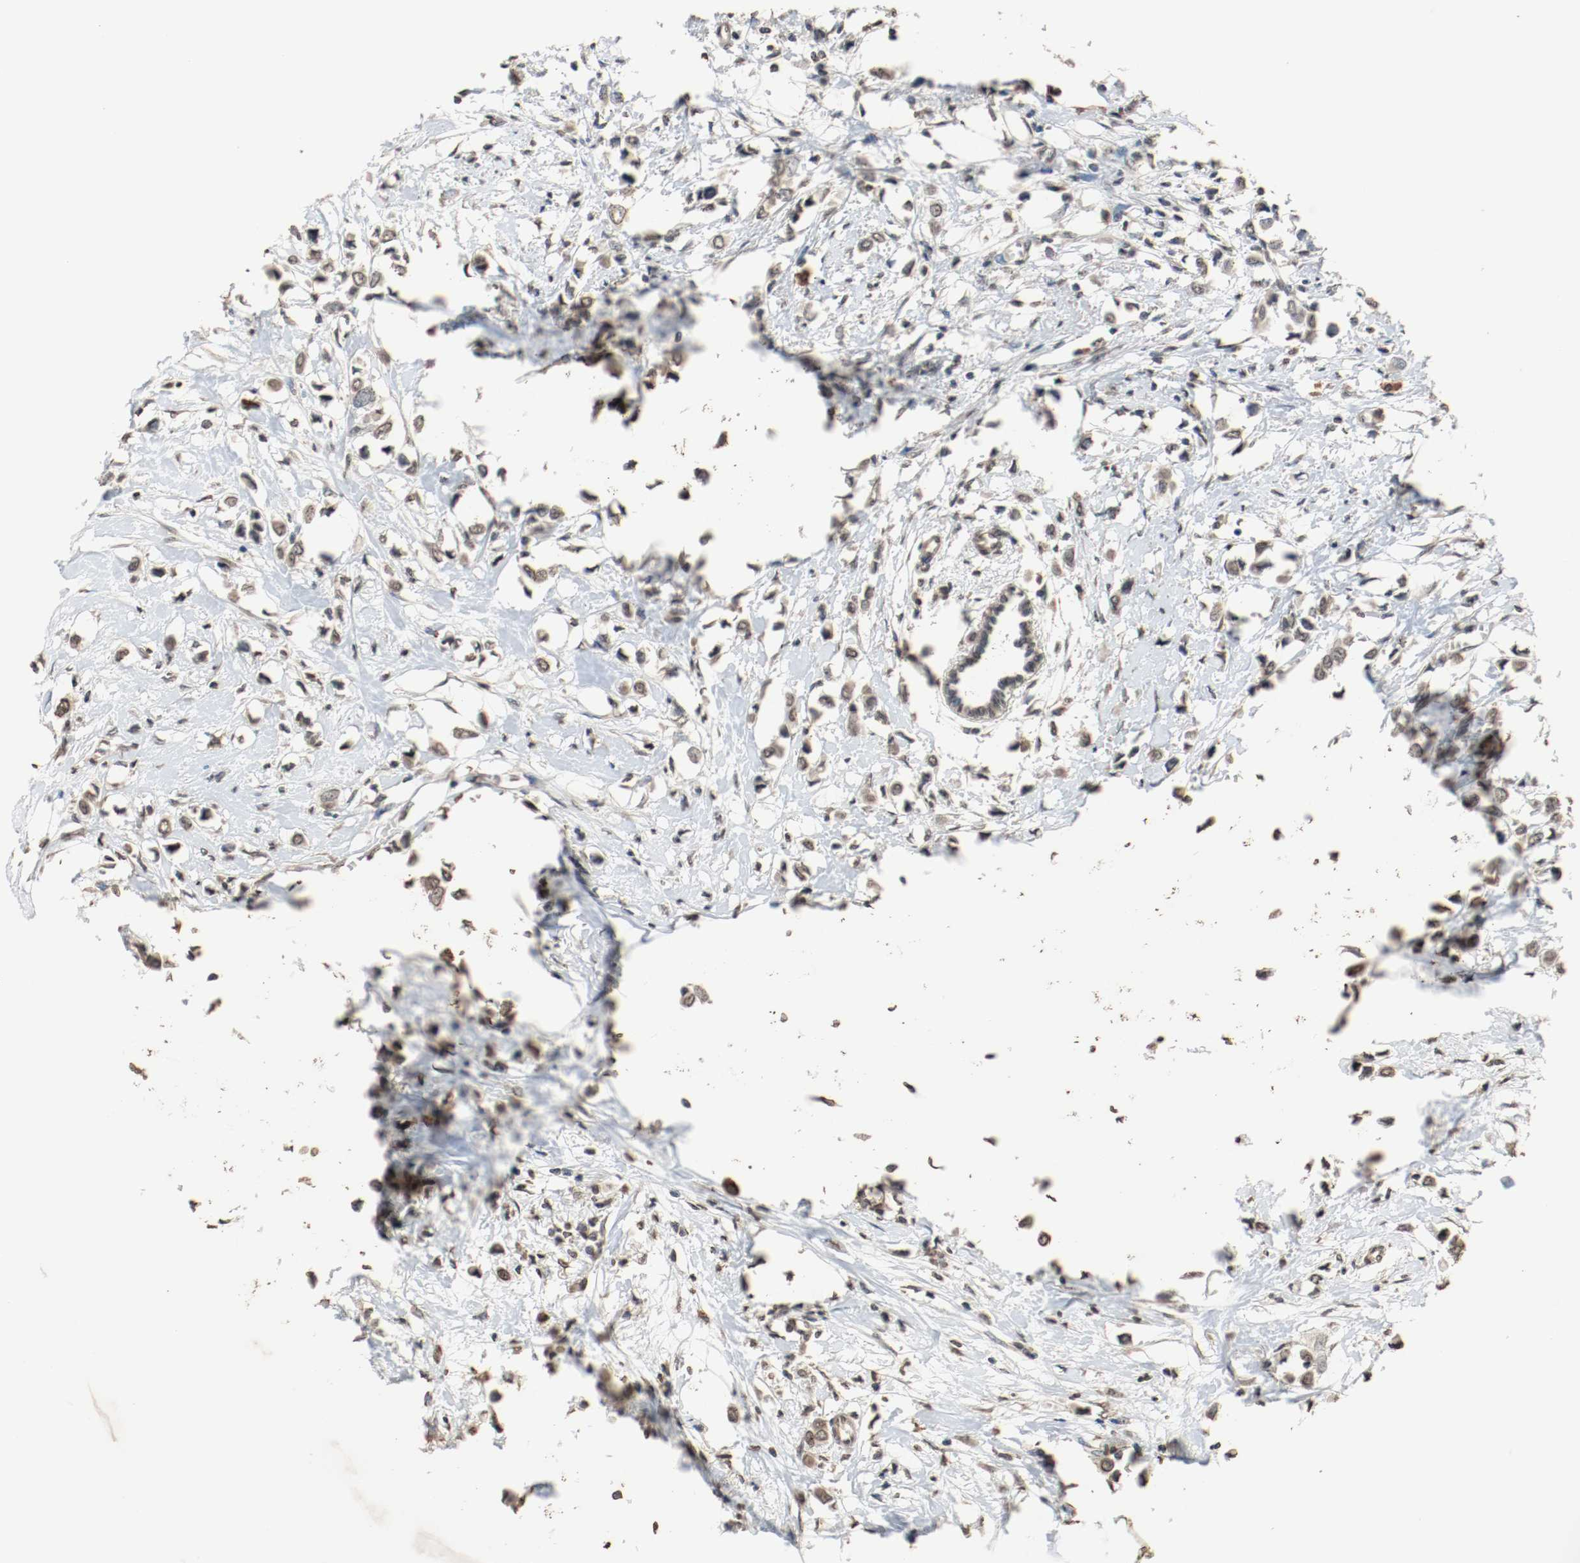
{"staining": {"intensity": "weak", "quantity": ">75%", "location": "cytoplasmic/membranous"}, "tissue": "breast cancer", "cell_type": "Tumor cells", "image_type": "cancer", "snomed": [{"axis": "morphology", "description": "Lobular carcinoma"}, {"axis": "topography", "description": "Breast"}], "caption": "Human breast cancer stained for a protein (brown) displays weak cytoplasmic/membranous positive positivity in approximately >75% of tumor cells.", "gene": "RTN4", "patient": {"sex": "female", "age": 51}}